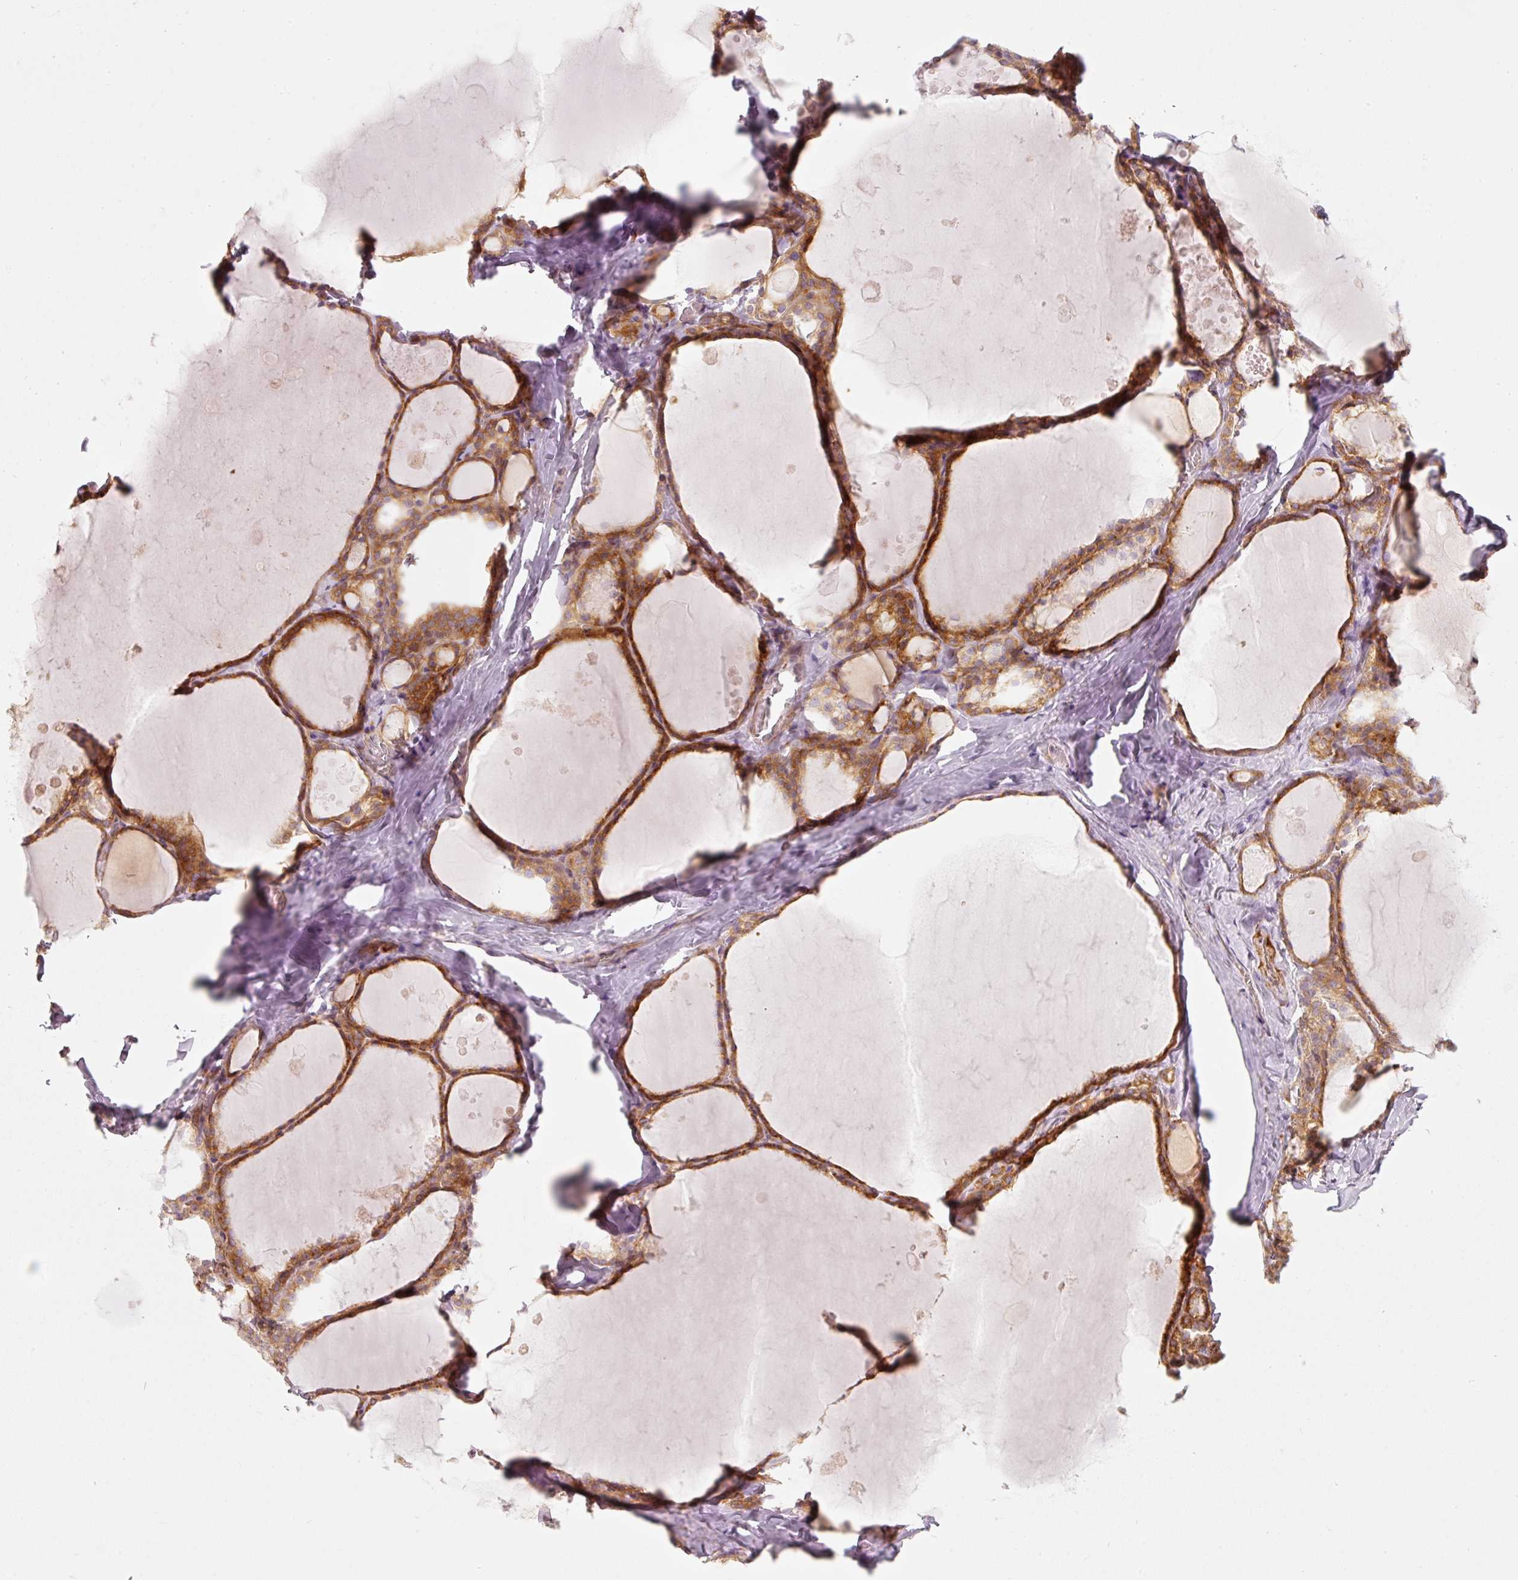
{"staining": {"intensity": "strong", "quantity": ">75%", "location": "cytoplasmic/membranous"}, "tissue": "thyroid gland", "cell_type": "Glandular cells", "image_type": "normal", "snomed": [{"axis": "morphology", "description": "Normal tissue, NOS"}, {"axis": "topography", "description": "Thyroid gland"}], "caption": "An immunohistochemistry (IHC) photomicrograph of unremarkable tissue is shown. Protein staining in brown labels strong cytoplasmic/membranous positivity in thyroid gland within glandular cells. (Stains: DAB (3,3'-diaminobenzidine) in brown, nuclei in blue, Microscopy: brightfield microscopy at high magnification).", "gene": "KCNQ1", "patient": {"sex": "male", "age": 56}}